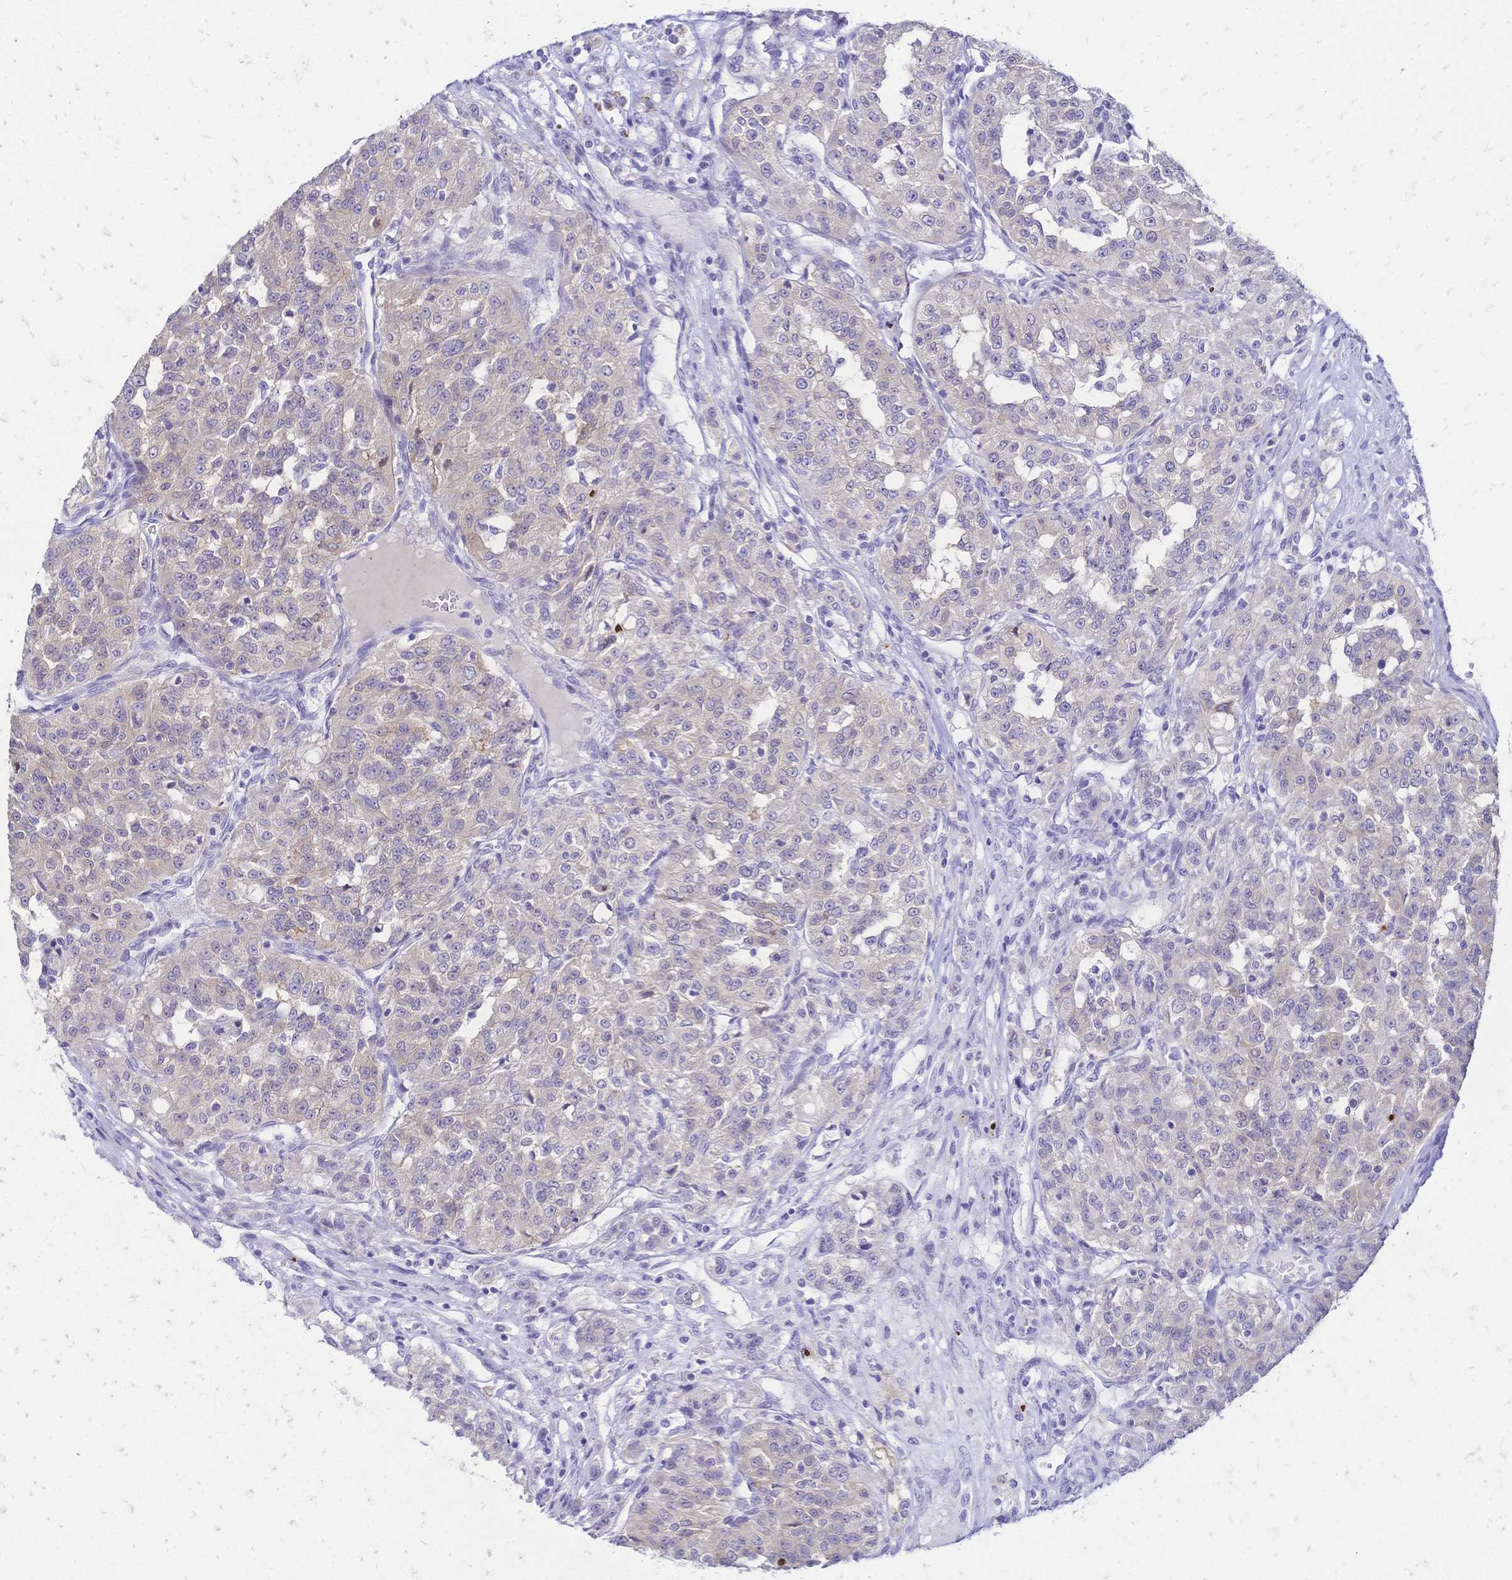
{"staining": {"intensity": "negative", "quantity": "none", "location": "none"}, "tissue": "renal cancer", "cell_type": "Tumor cells", "image_type": "cancer", "snomed": [{"axis": "morphology", "description": "Adenocarcinoma, NOS"}, {"axis": "topography", "description": "Kidney"}], "caption": "The photomicrograph demonstrates no significant positivity in tumor cells of renal cancer (adenocarcinoma).", "gene": "GRB7", "patient": {"sex": "female", "age": 63}}